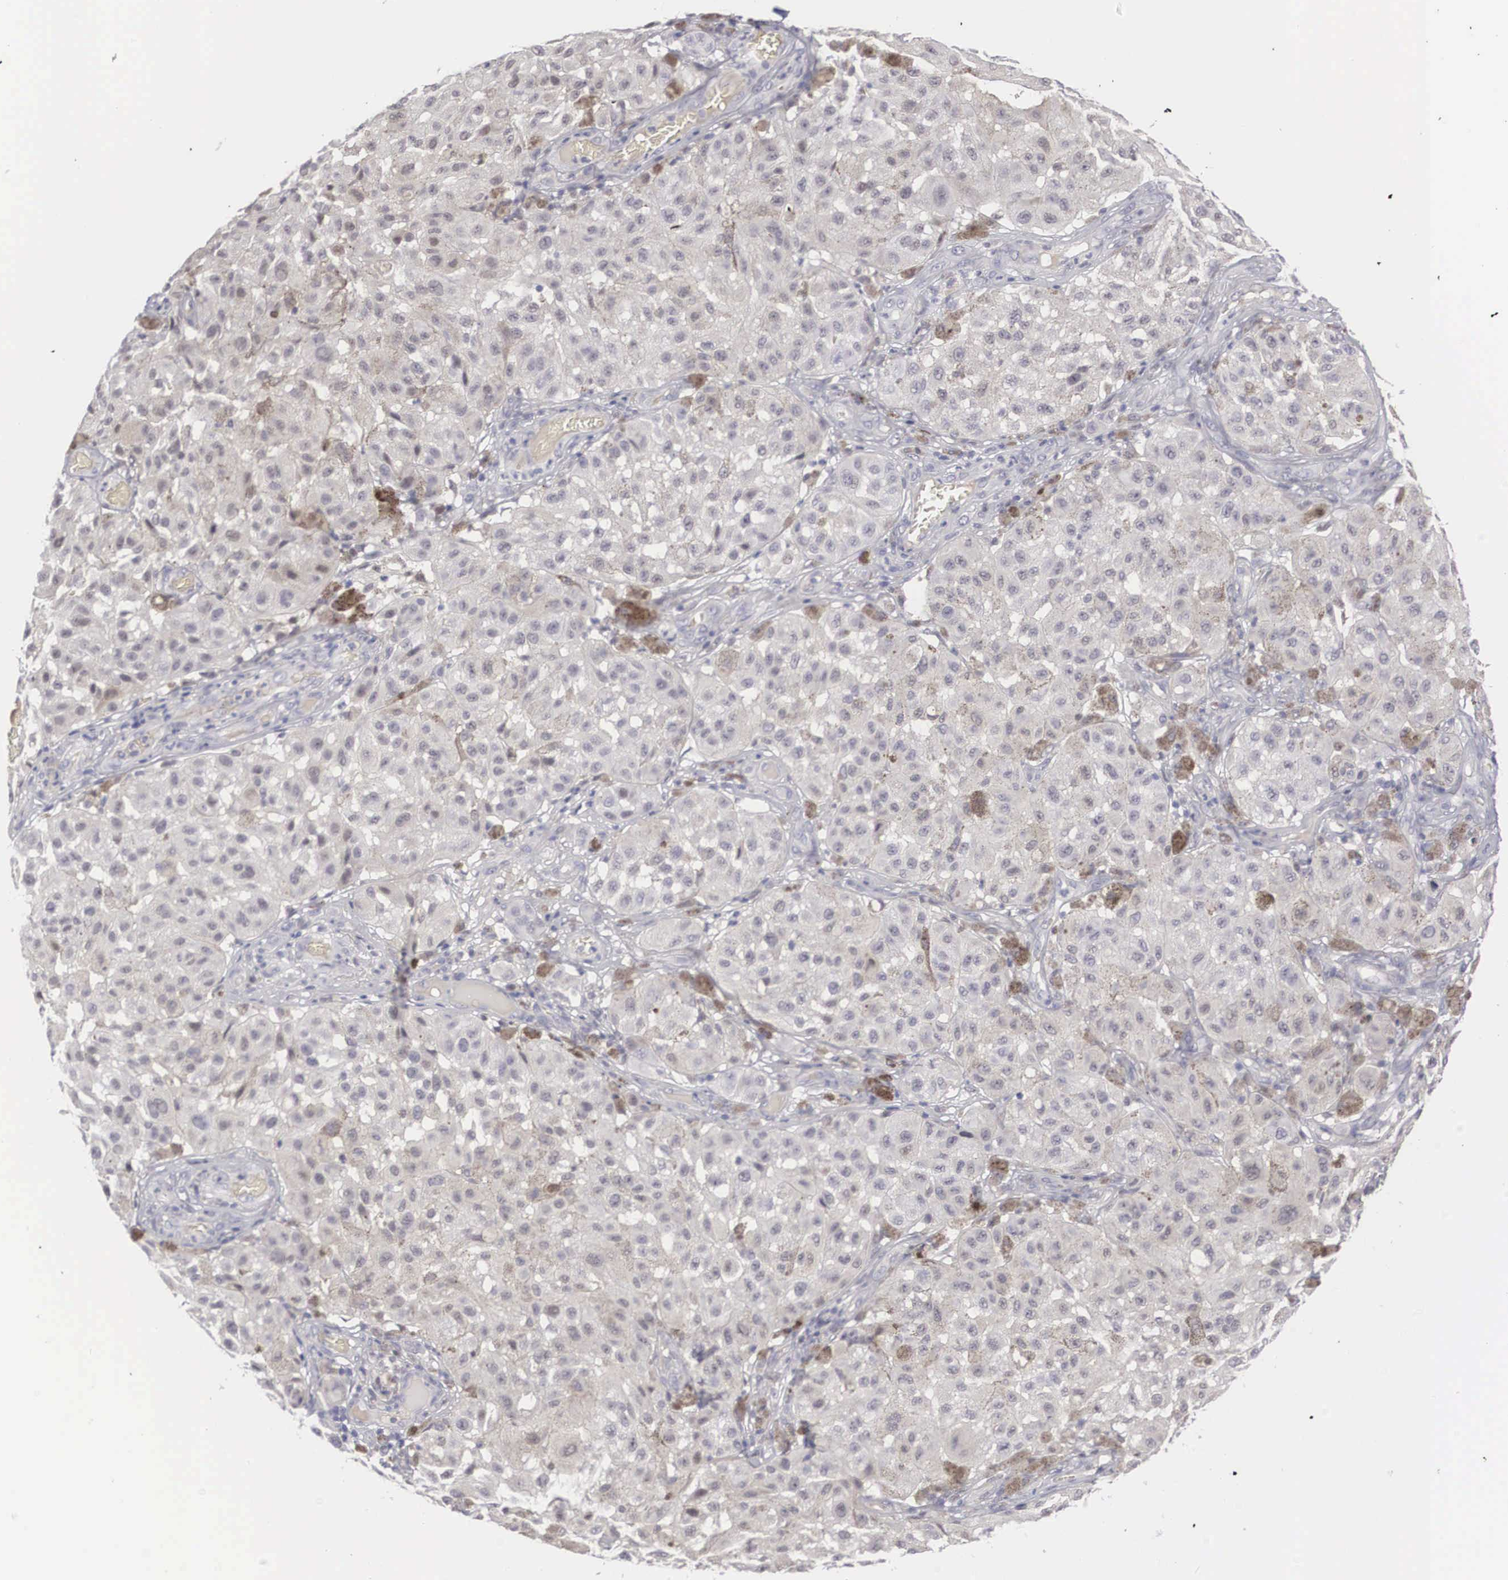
{"staining": {"intensity": "weak", "quantity": "<25%", "location": "nuclear"}, "tissue": "melanoma", "cell_type": "Tumor cells", "image_type": "cancer", "snomed": [{"axis": "morphology", "description": "Malignant melanoma, NOS"}, {"axis": "topography", "description": "Skin"}], "caption": "A high-resolution micrograph shows immunohistochemistry (IHC) staining of melanoma, which reveals no significant staining in tumor cells.", "gene": "RBPJ", "patient": {"sex": "female", "age": 64}}